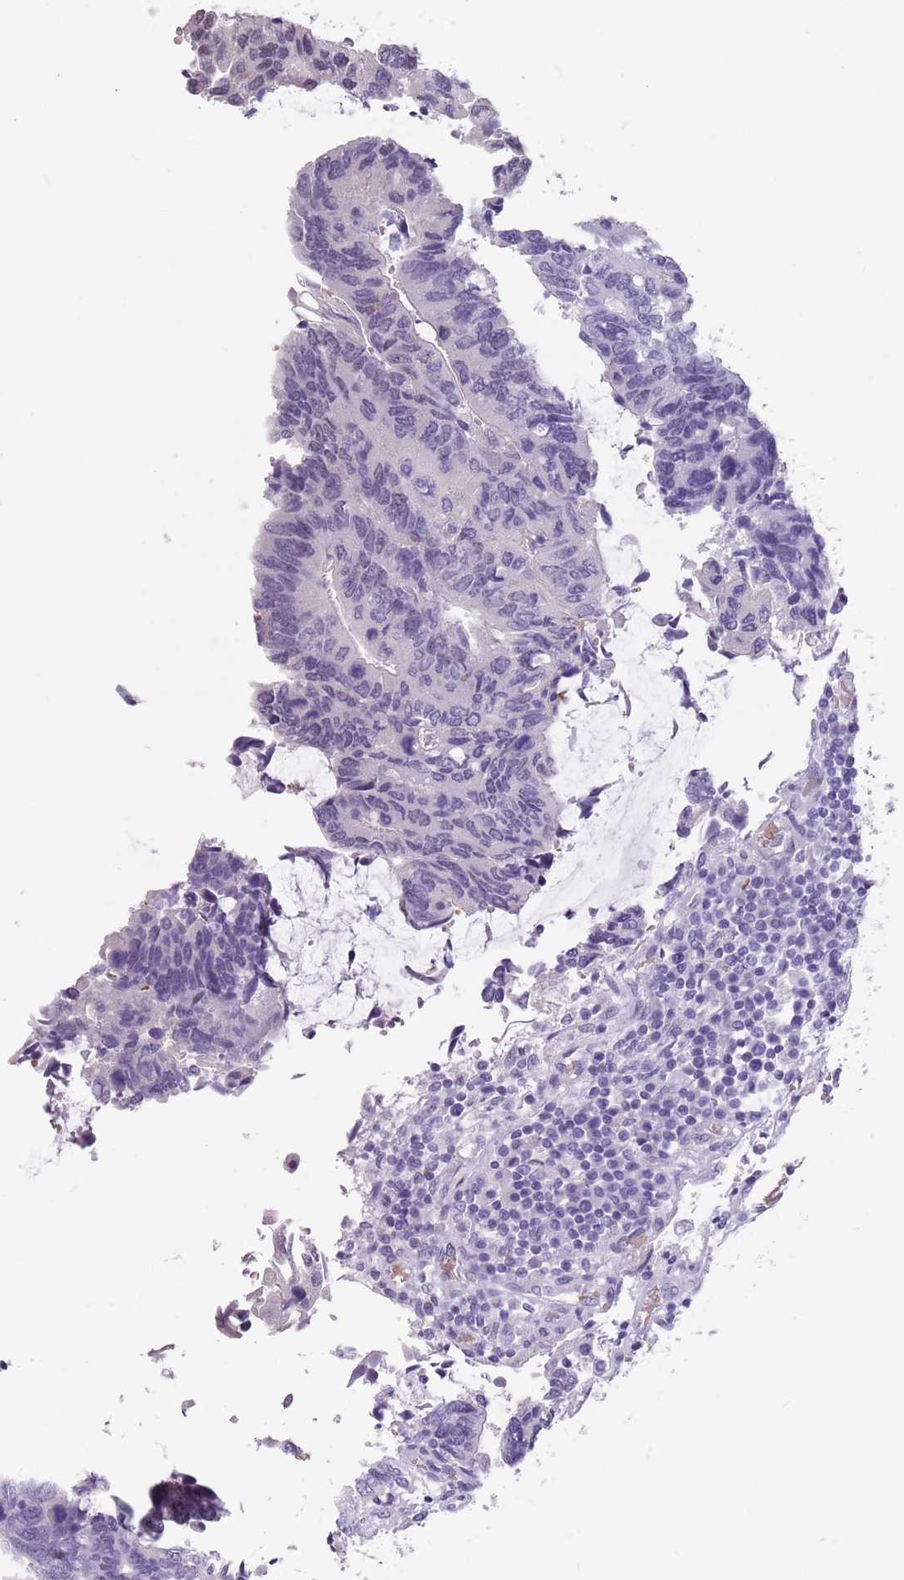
{"staining": {"intensity": "negative", "quantity": "none", "location": "none"}, "tissue": "colorectal cancer", "cell_type": "Tumor cells", "image_type": "cancer", "snomed": [{"axis": "morphology", "description": "Adenocarcinoma, NOS"}, {"axis": "topography", "description": "Colon"}], "caption": "An immunohistochemistry histopathology image of adenocarcinoma (colorectal) is shown. There is no staining in tumor cells of adenocarcinoma (colorectal).", "gene": "SPESP1", "patient": {"sex": "male", "age": 87}}